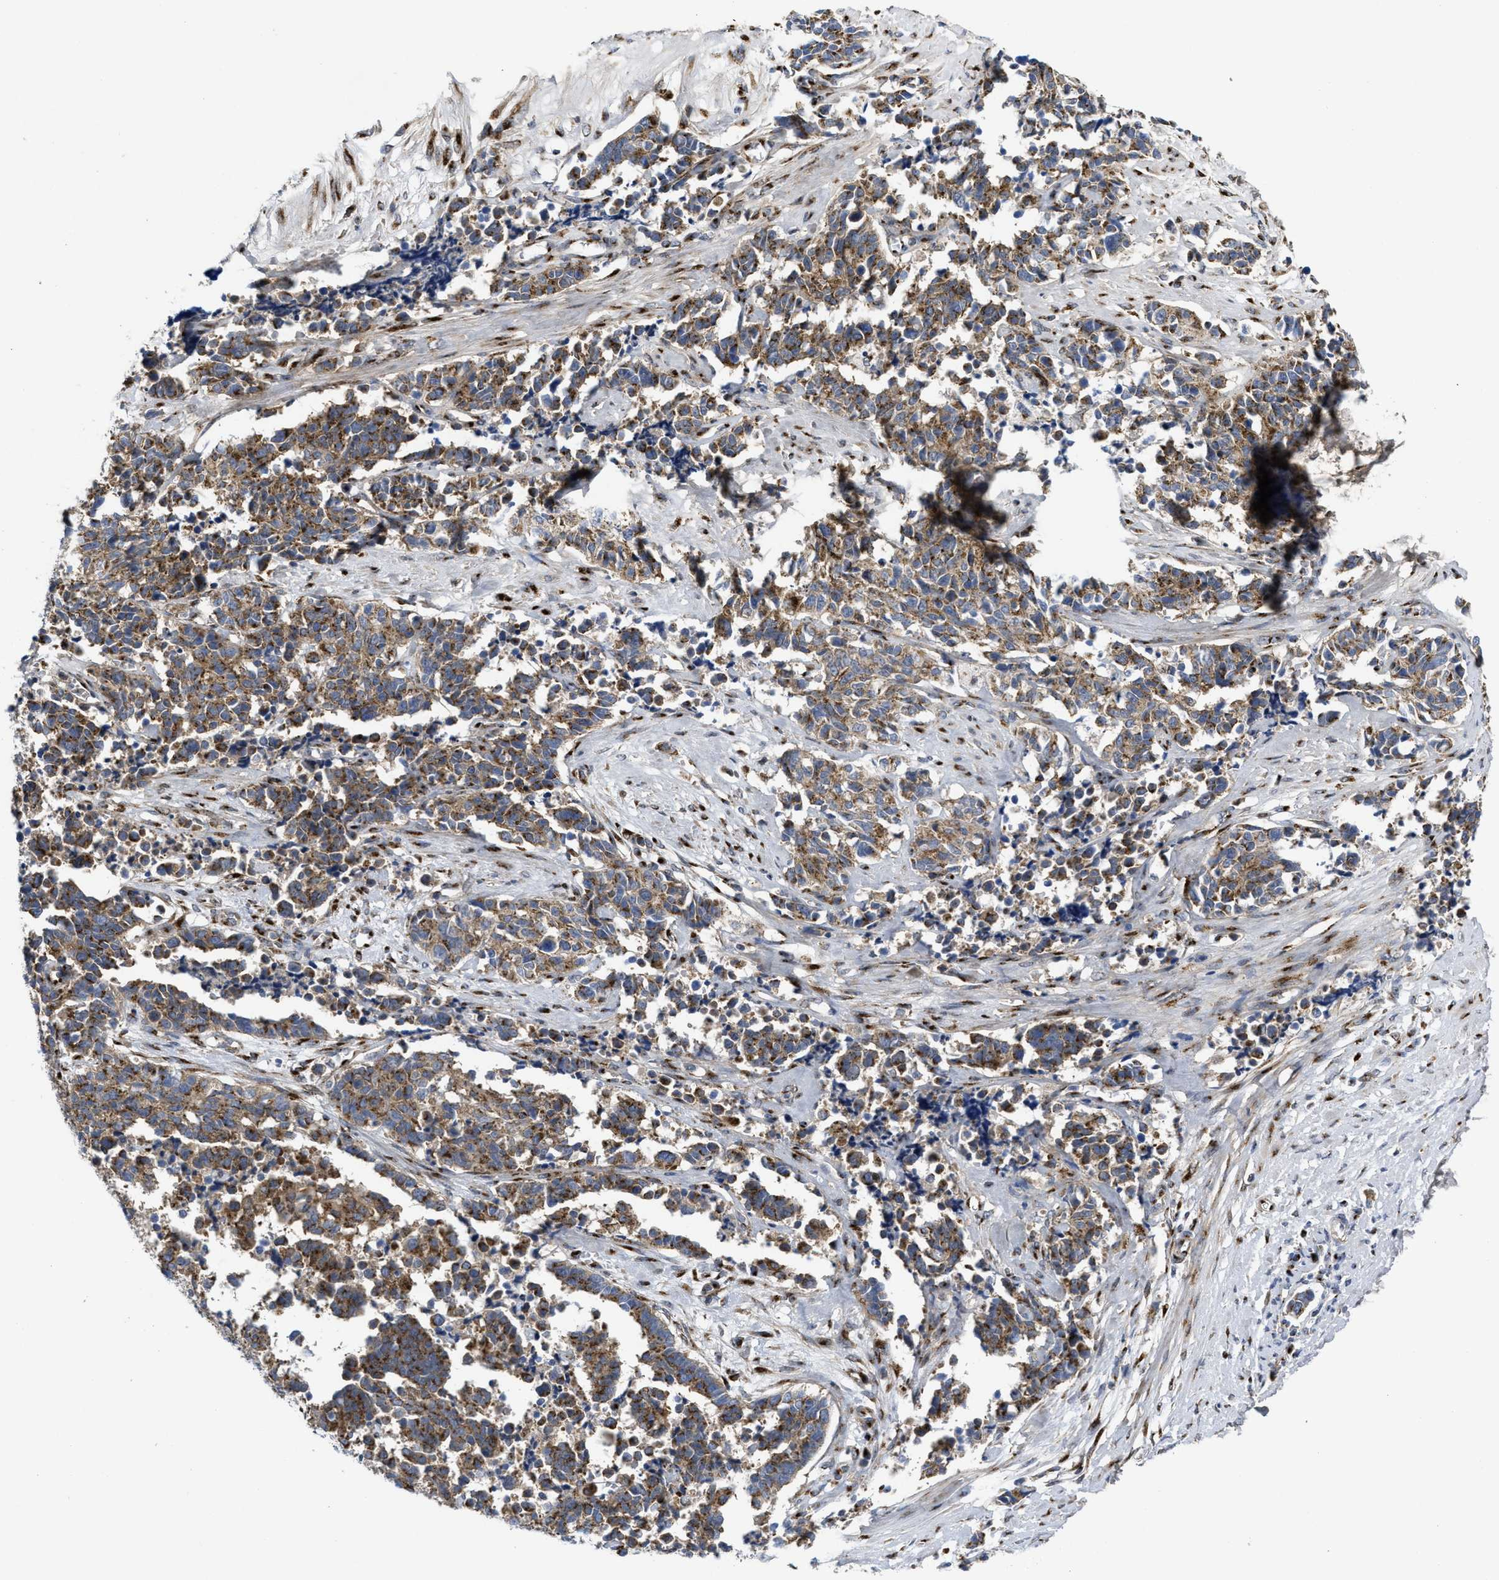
{"staining": {"intensity": "moderate", "quantity": ">75%", "location": "cytoplasmic/membranous"}, "tissue": "cervical cancer", "cell_type": "Tumor cells", "image_type": "cancer", "snomed": [{"axis": "morphology", "description": "Squamous cell carcinoma, NOS"}, {"axis": "topography", "description": "Cervix"}], "caption": "The histopathology image shows staining of cervical cancer (squamous cell carcinoma), revealing moderate cytoplasmic/membranous protein staining (brown color) within tumor cells. Nuclei are stained in blue.", "gene": "ZNF70", "patient": {"sex": "female", "age": 35}}